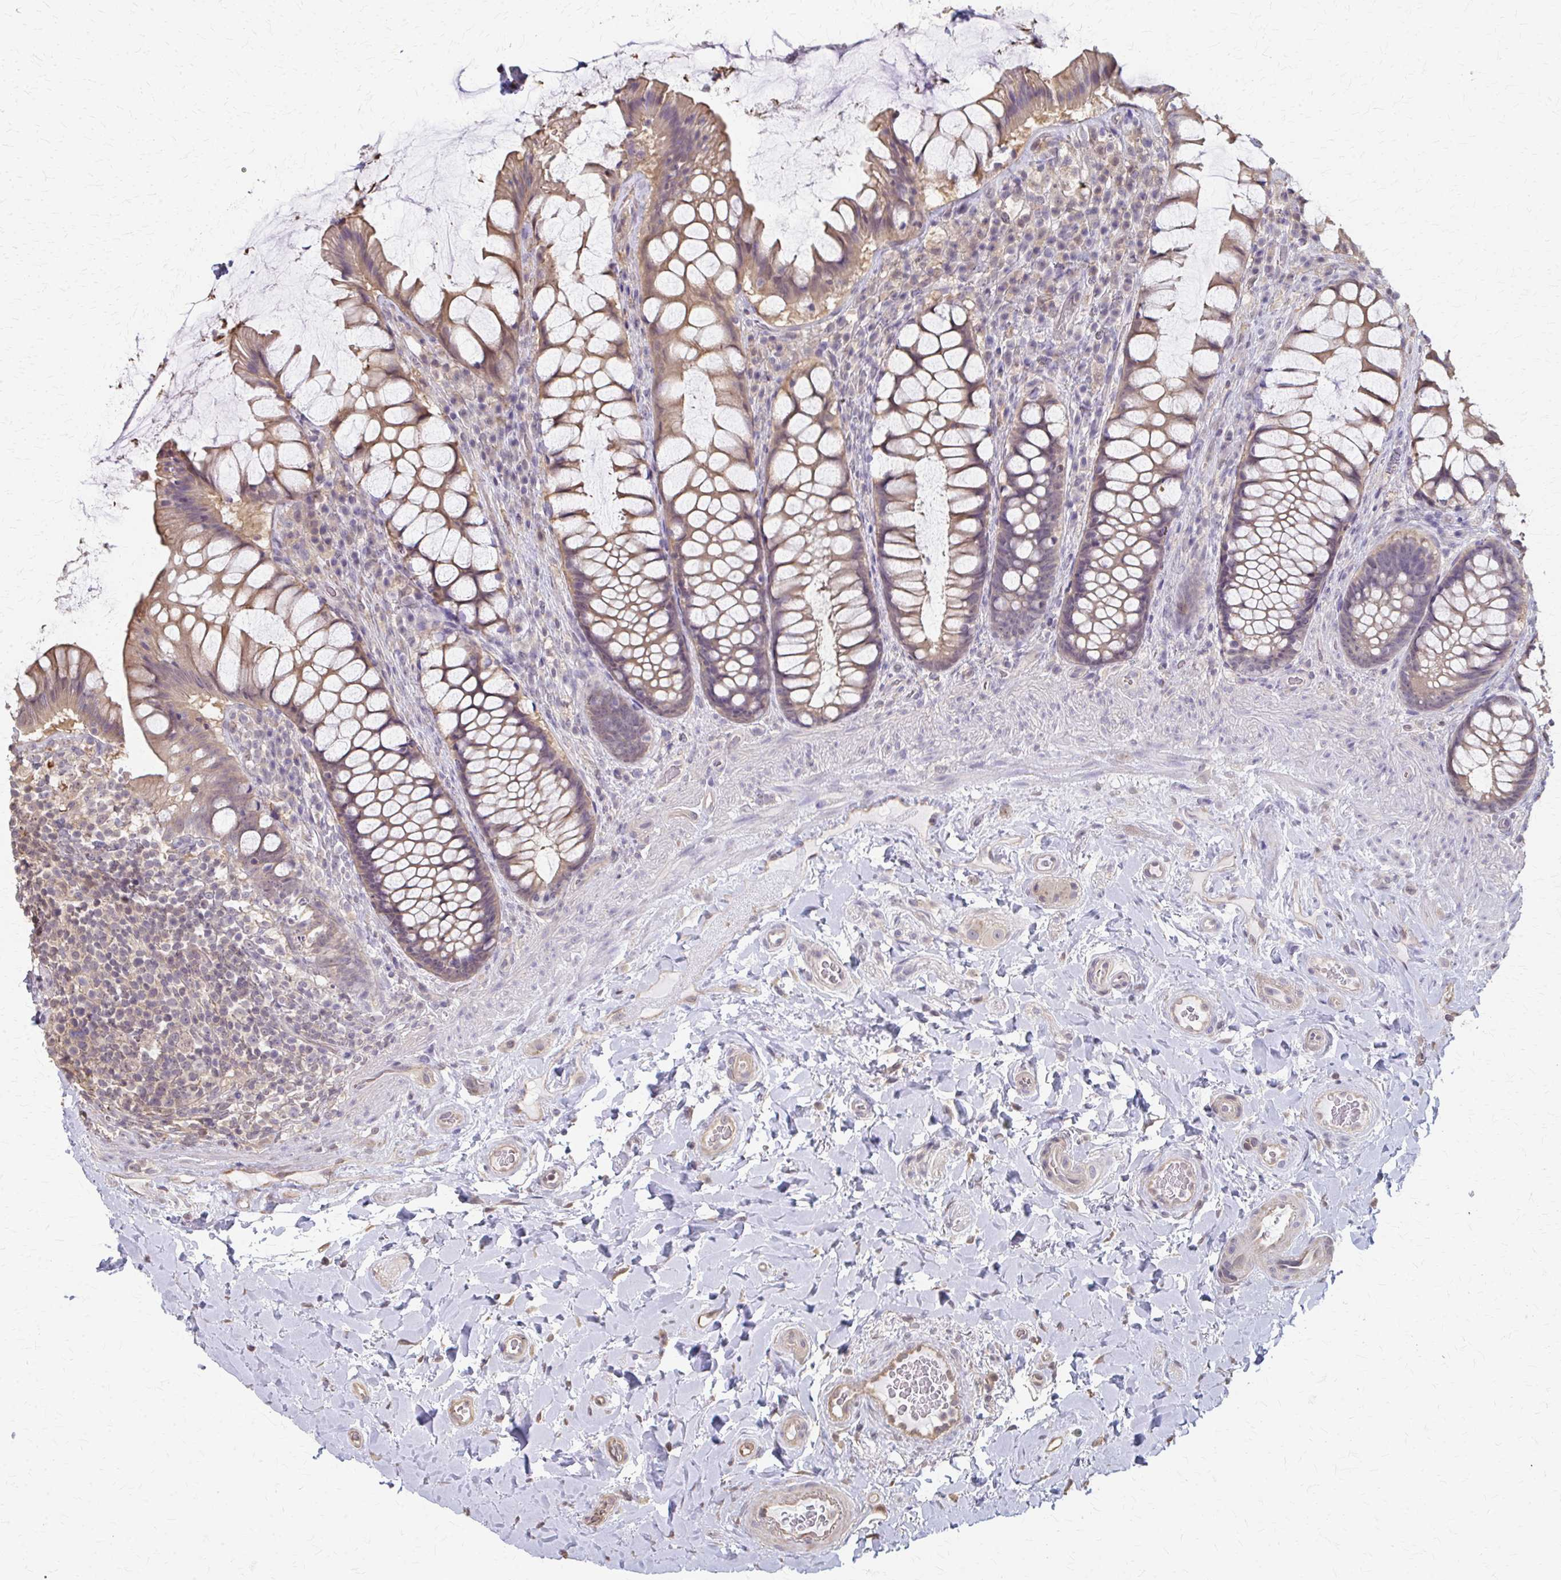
{"staining": {"intensity": "weak", "quantity": ">75%", "location": "cytoplasmic/membranous"}, "tissue": "rectum", "cell_type": "Glandular cells", "image_type": "normal", "snomed": [{"axis": "morphology", "description": "Normal tissue, NOS"}, {"axis": "topography", "description": "Rectum"}], "caption": "Rectum stained for a protein demonstrates weak cytoplasmic/membranous positivity in glandular cells. (Brightfield microscopy of DAB IHC at high magnification).", "gene": "RABGAP1L", "patient": {"sex": "female", "age": 58}}